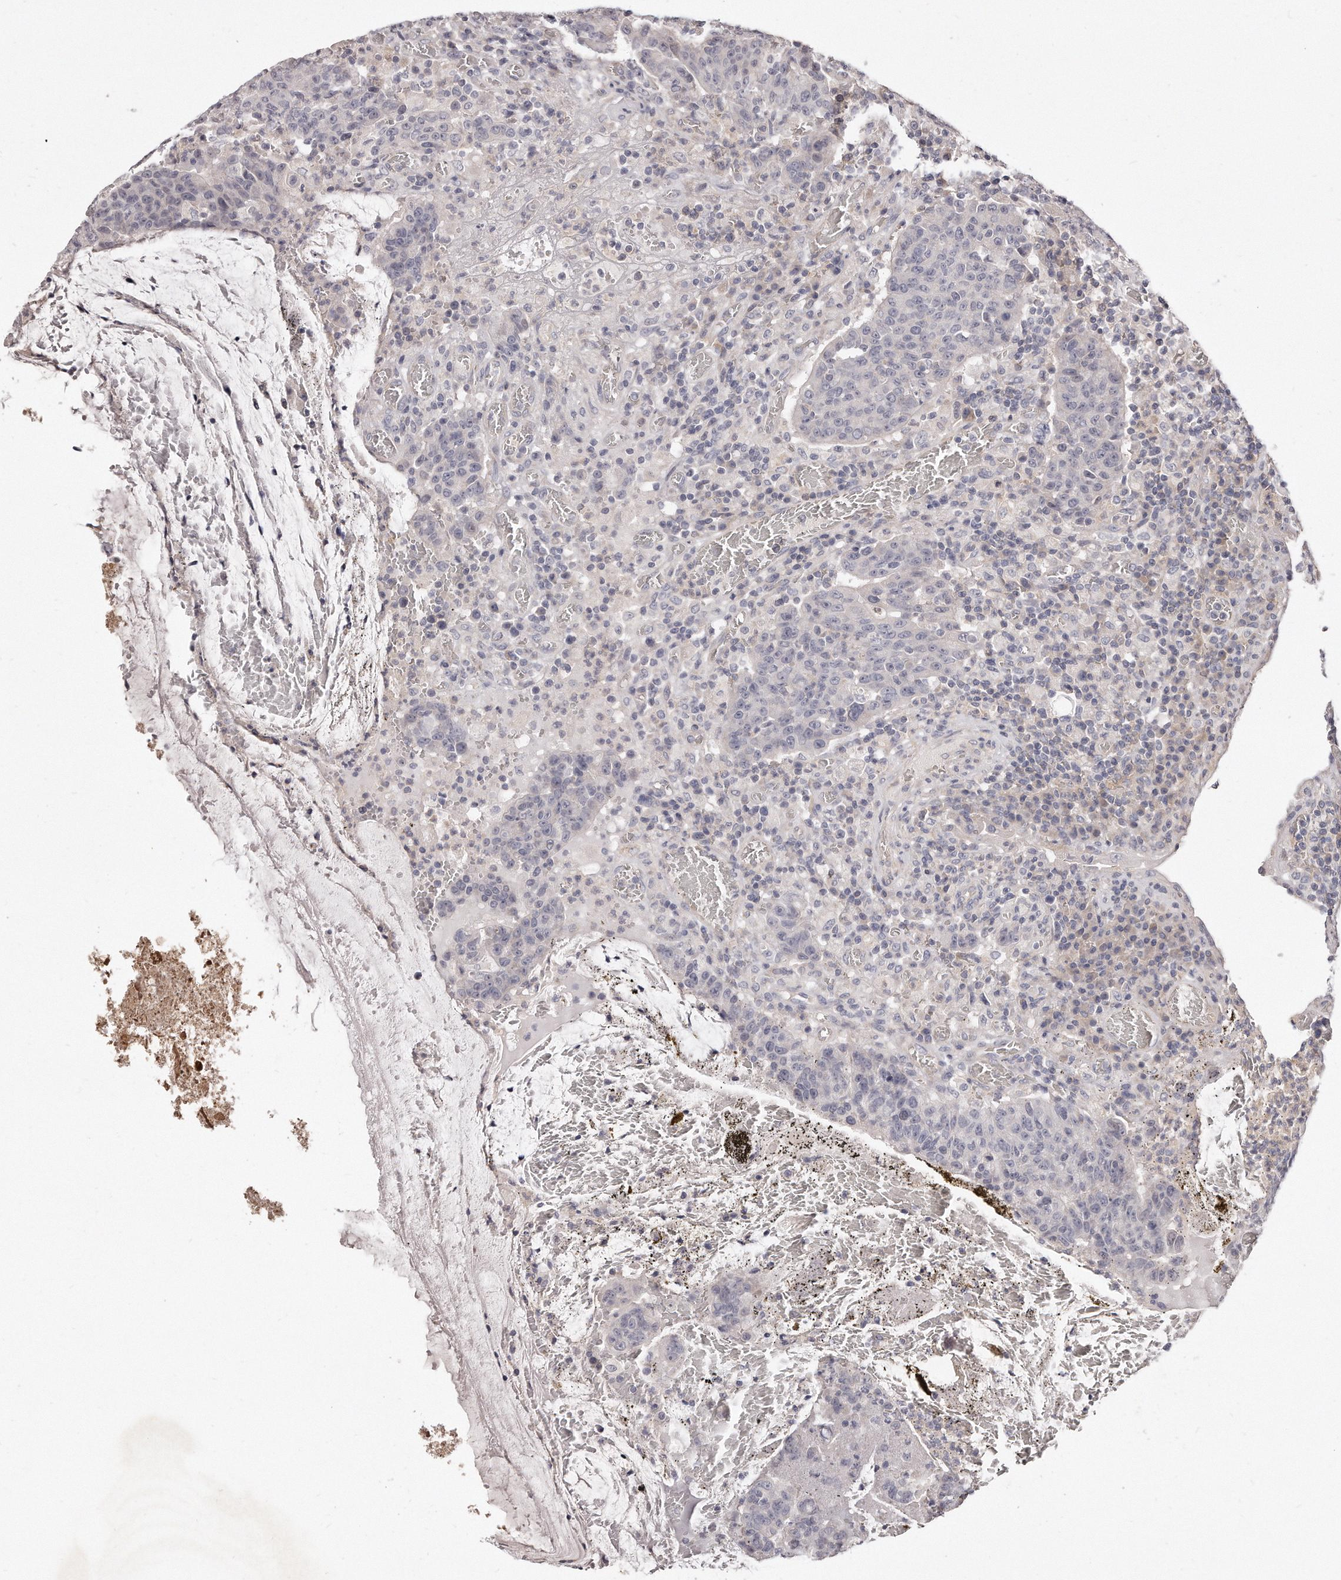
{"staining": {"intensity": "negative", "quantity": "none", "location": "none"}, "tissue": "colorectal cancer", "cell_type": "Tumor cells", "image_type": "cancer", "snomed": [{"axis": "morphology", "description": "Adenocarcinoma, NOS"}, {"axis": "topography", "description": "Colon"}], "caption": "A high-resolution image shows immunohistochemistry (IHC) staining of colorectal adenocarcinoma, which demonstrates no significant positivity in tumor cells. (Brightfield microscopy of DAB (3,3'-diaminobenzidine) immunohistochemistry at high magnification).", "gene": "TTLL4", "patient": {"sex": "female", "age": 75}}